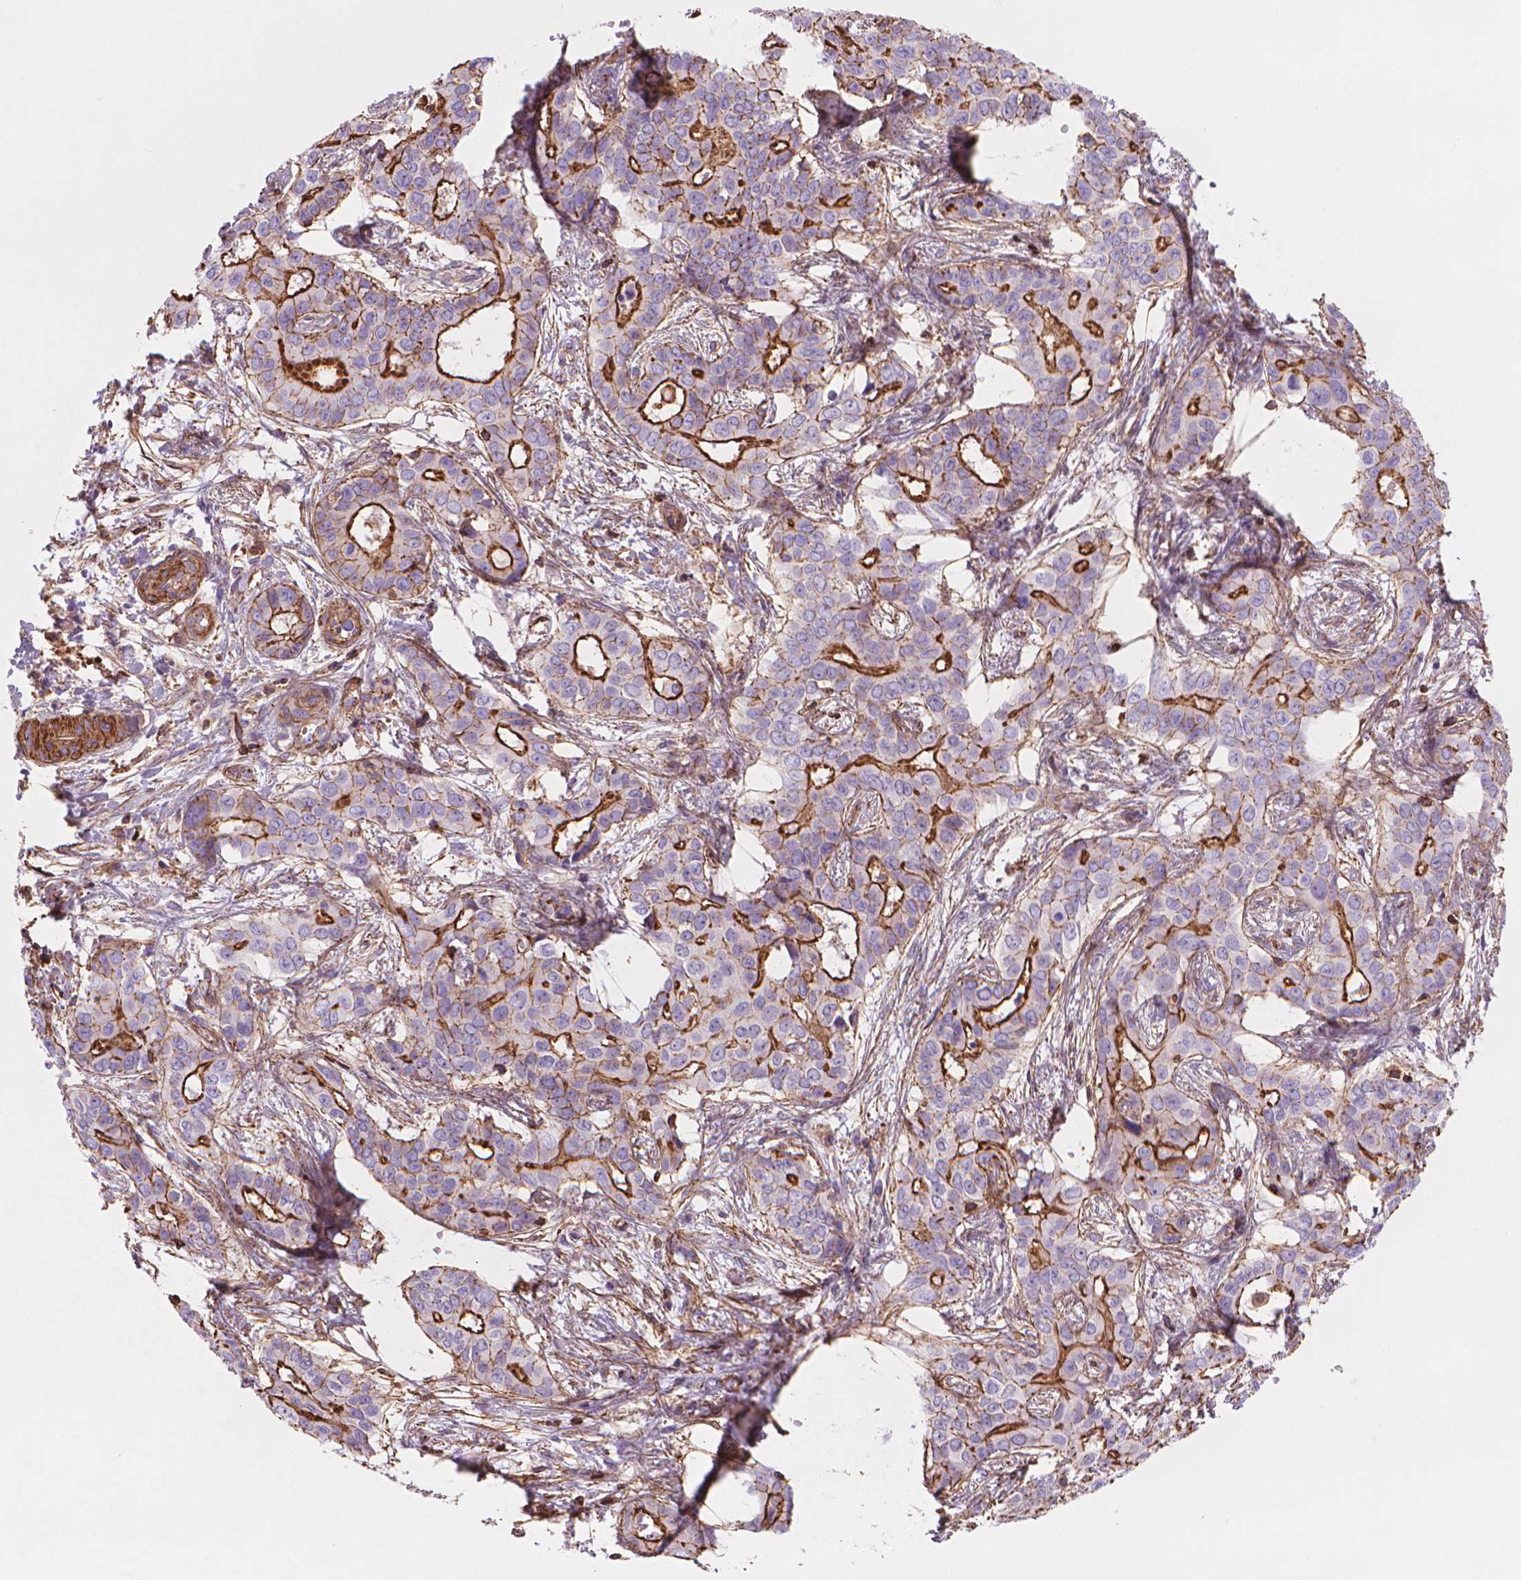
{"staining": {"intensity": "strong", "quantity": "<25%", "location": "cytoplasmic/membranous"}, "tissue": "liver cancer", "cell_type": "Tumor cells", "image_type": "cancer", "snomed": [{"axis": "morphology", "description": "Cholangiocarcinoma"}, {"axis": "topography", "description": "Liver"}], "caption": "A histopathology image showing strong cytoplasmic/membranous expression in about <25% of tumor cells in liver cancer (cholangiocarcinoma), as visualized by brown immunohistochemical staining.", "gene": "PATJ", "patient": {"sex": "female", "age": 65}}